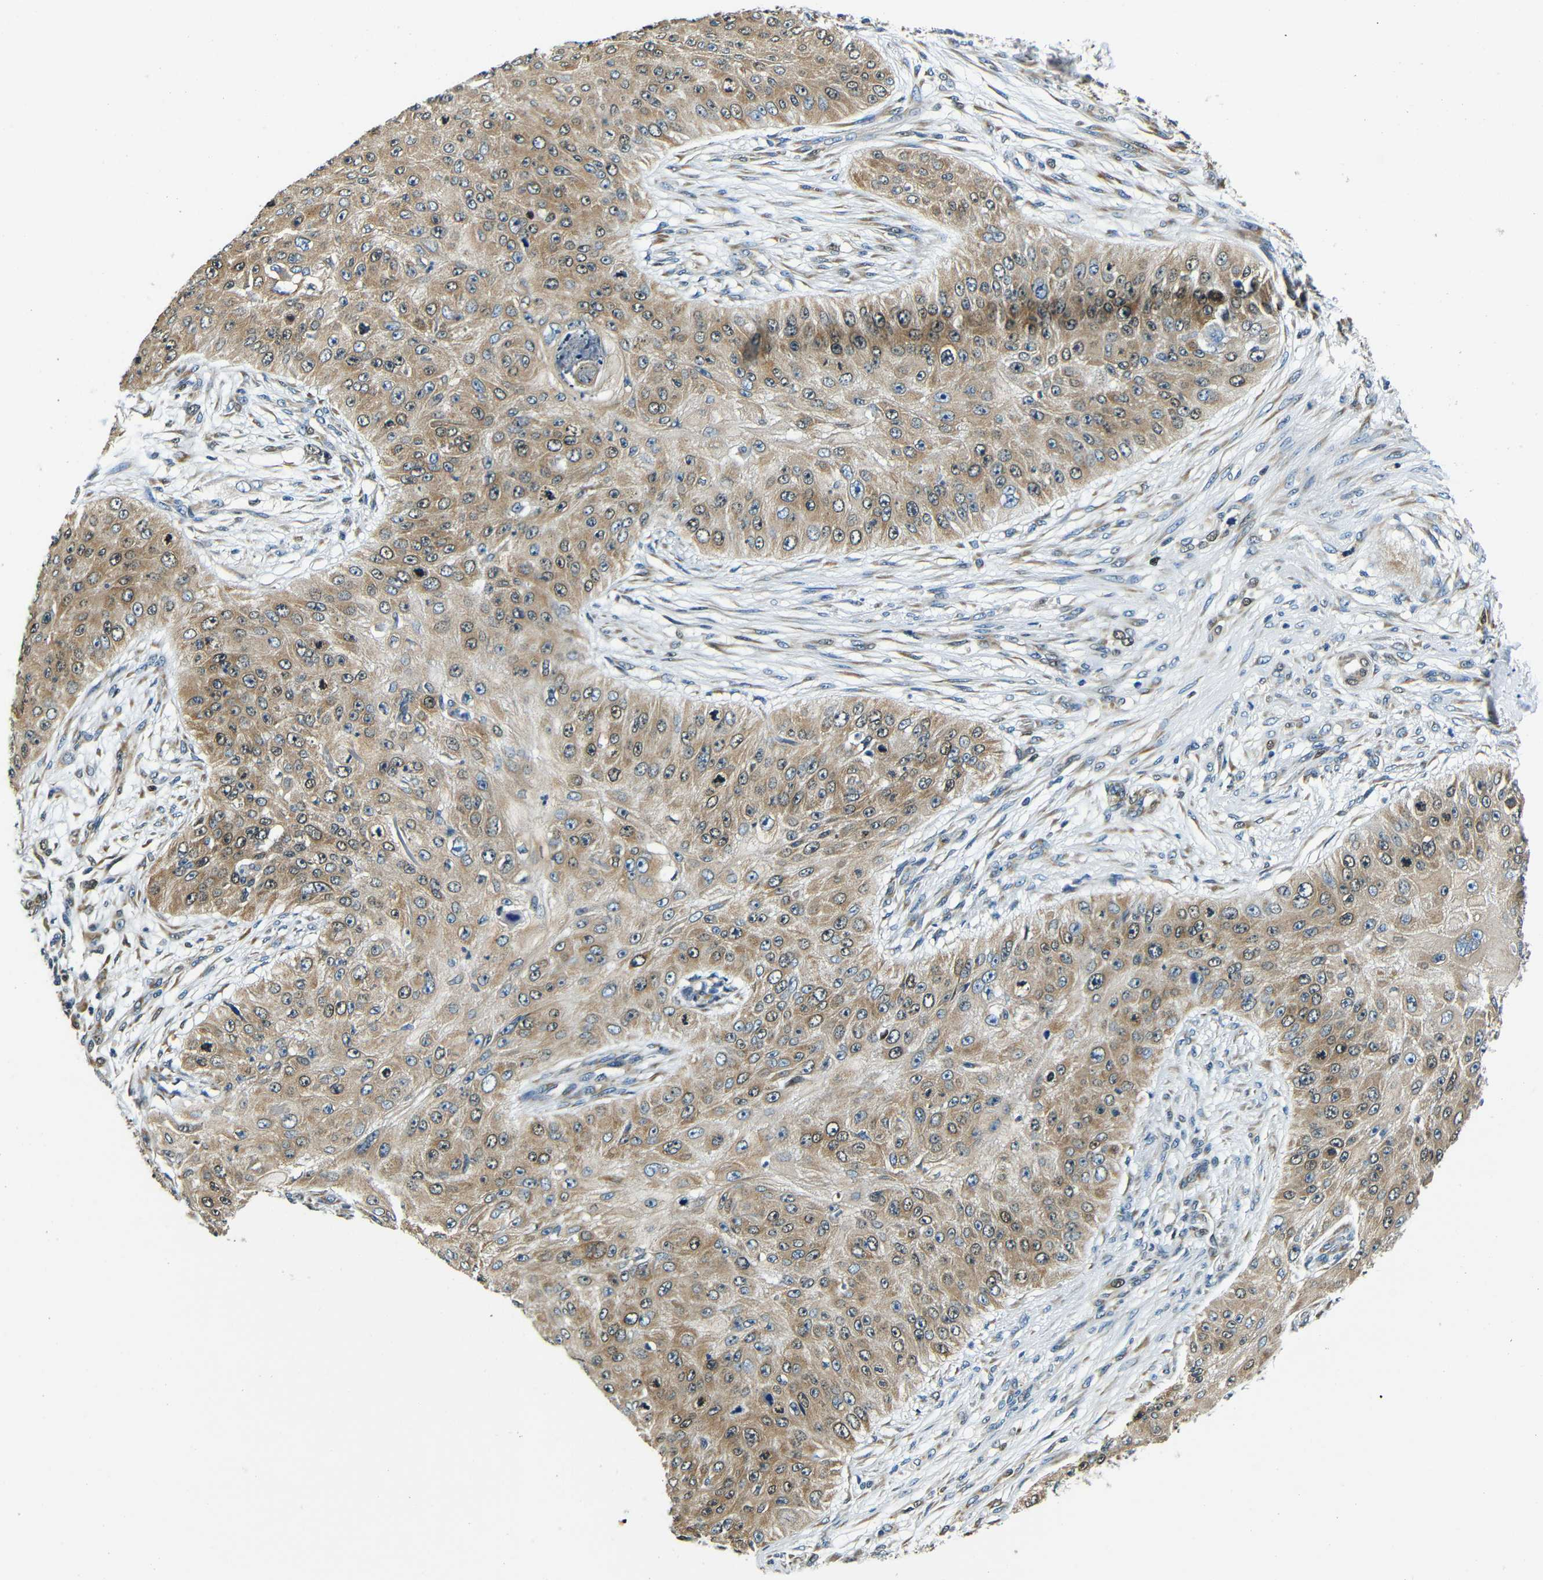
{"staining": {"intensity": "moderate", "quantity": ">75%", "location": "cytoplasmic/membranous"}, "tissue": "skin cancer", "cell_type": "Tumor cells", "image_type": "cancer", "snomed": [{"axis": "morphology", "description": "Squamous cell carcinoma, NOS"}, {"axis": "topography", "description": "Skin"}], "caption": "IHC of skin cancer (squamous cell carcinoma) reveals medium levels of moderate cytoplasmic/membranous staining in approximately >75% of tumor cells.", "gene": "VAPB", "patient": {"sex": "female", "age": 80}}